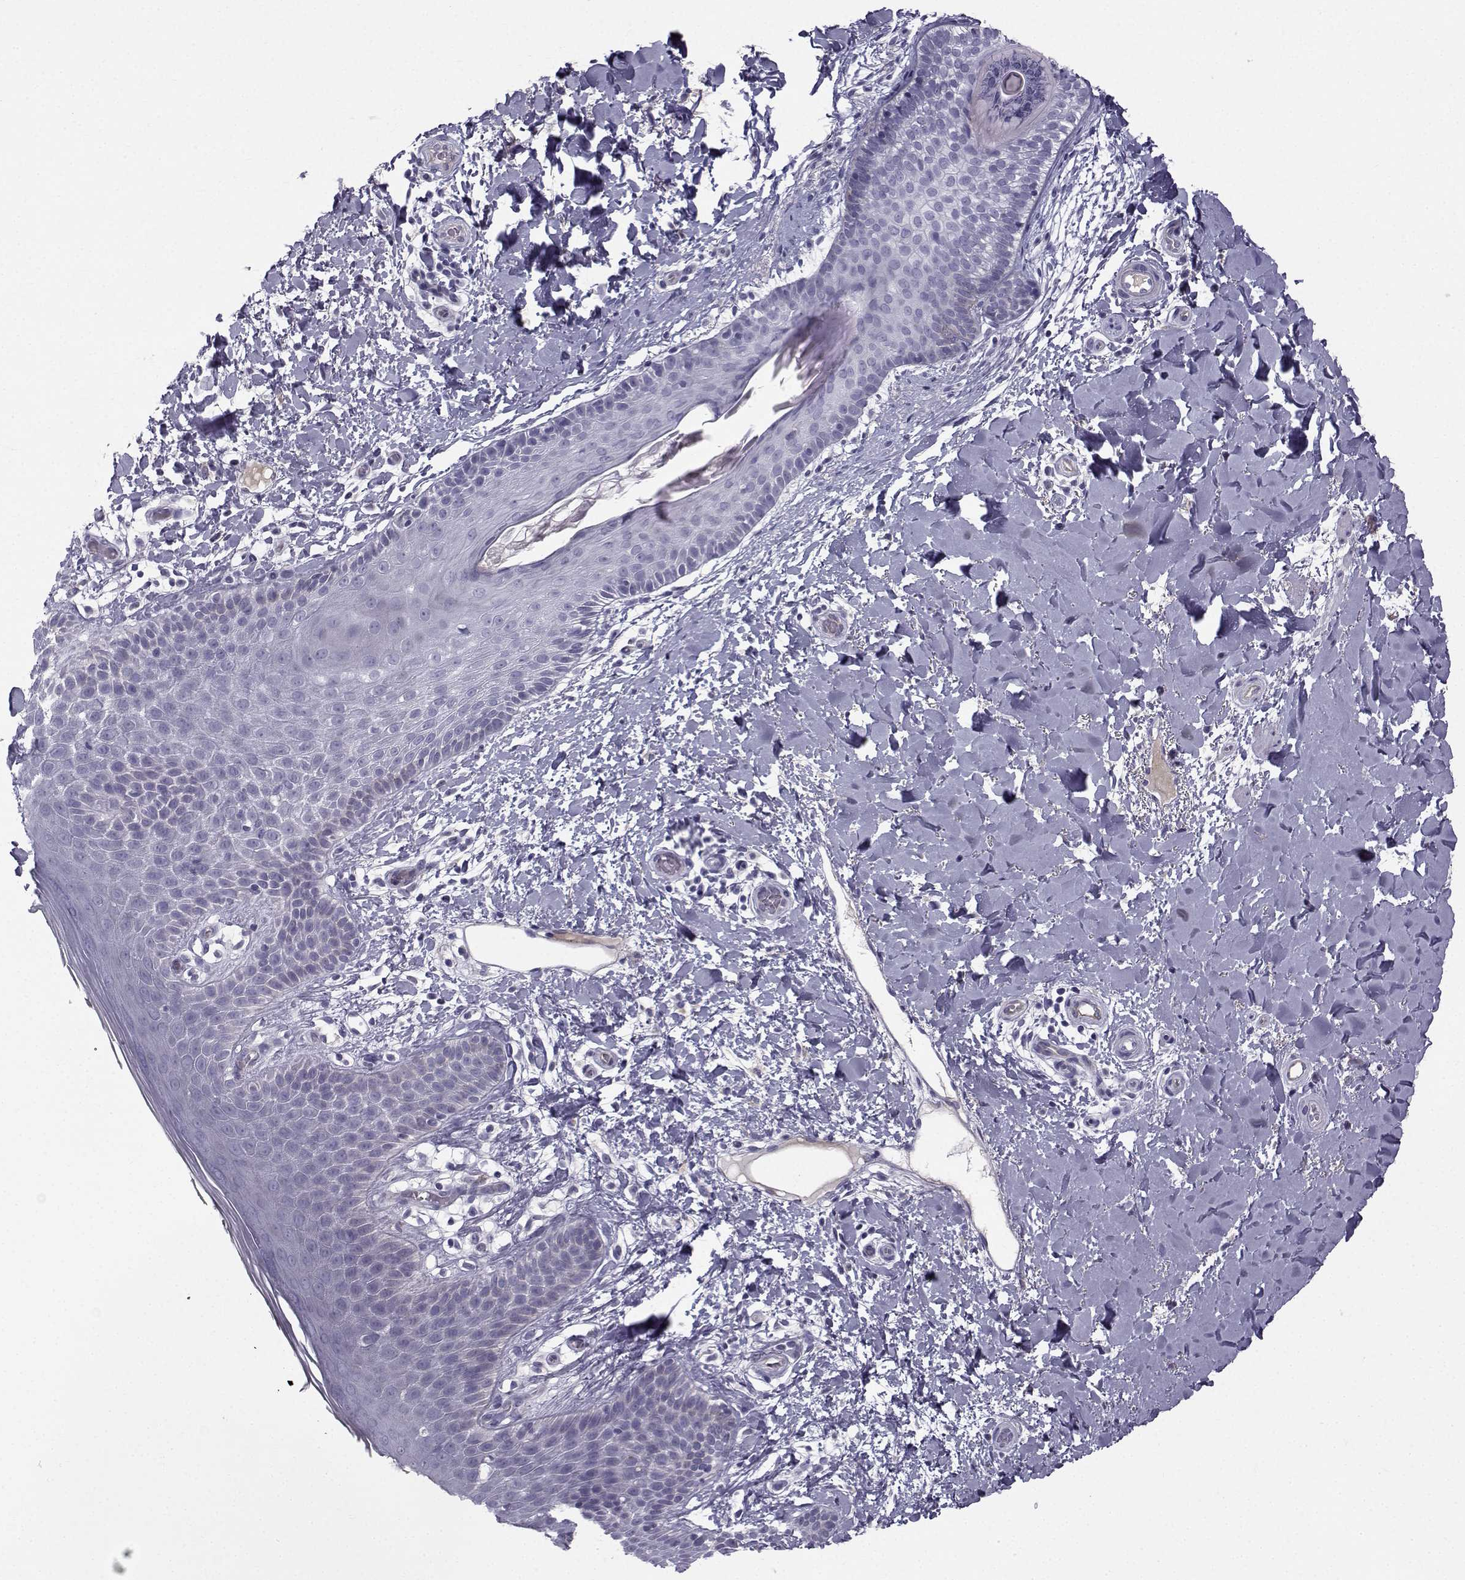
{"staining": {"intensity": "negative", "quantity": "none", "location": "none"}, "tissue": "skin", "cell_type": "Epidermal cells", "image_type": "normal", "snomed": [{"axis": "morphology", "description": "Normal tissue, NOS"}, {"axis": "topography", "description": "Anal"}], "caption": "High power microscopy micrograph of an IHC histopathology image of normal skin, revealing no significant expression in epidermal cells.", "gene": "CALCR", "patient": {"sex": "male", "age": 36}}